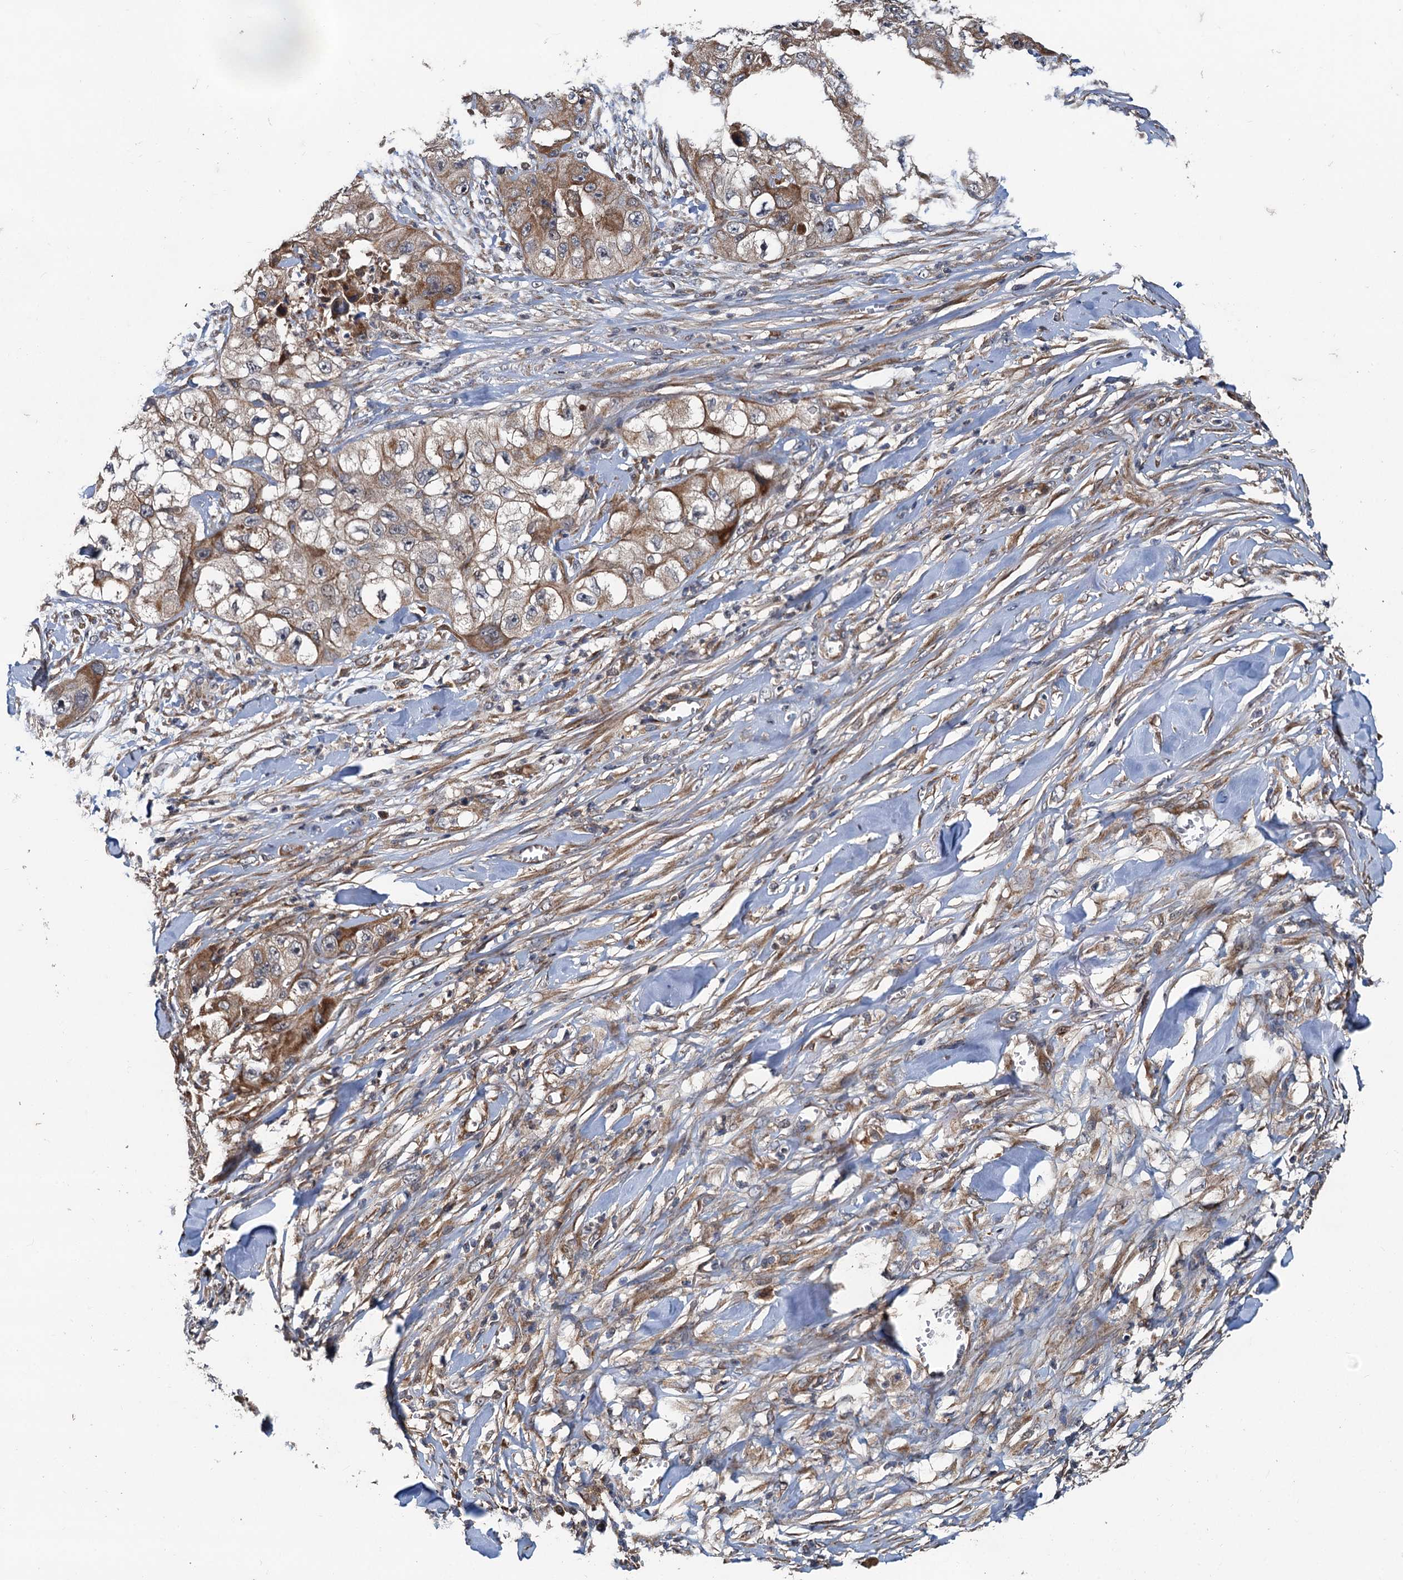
{"staining": {"intensity": "strong", "quantity": "25%-75%", "location": "cytoplasmic/membranous"}, "tissue": "skin cancer", "cell_type": "Tumor cells", "image_type": "cancer", "snomed": [{"axis": "morphology", "description": "Squamous cell carcinoma, NOS"}, {"axis": "topography", "description": "Skin"}, {"axis": "topography", "description": "Subcutis"}], "caption": "Protein expression analysis of human squamous cell carcinoma (skin) reveals strong cytoplasmic/membranous expression in approximately 25%-75% of tumor cells. (Brightfield microscopy of DAB IHC at high magnification).", "gene": "LRRK2", "patient": {"sex": "male", "age": 73}}